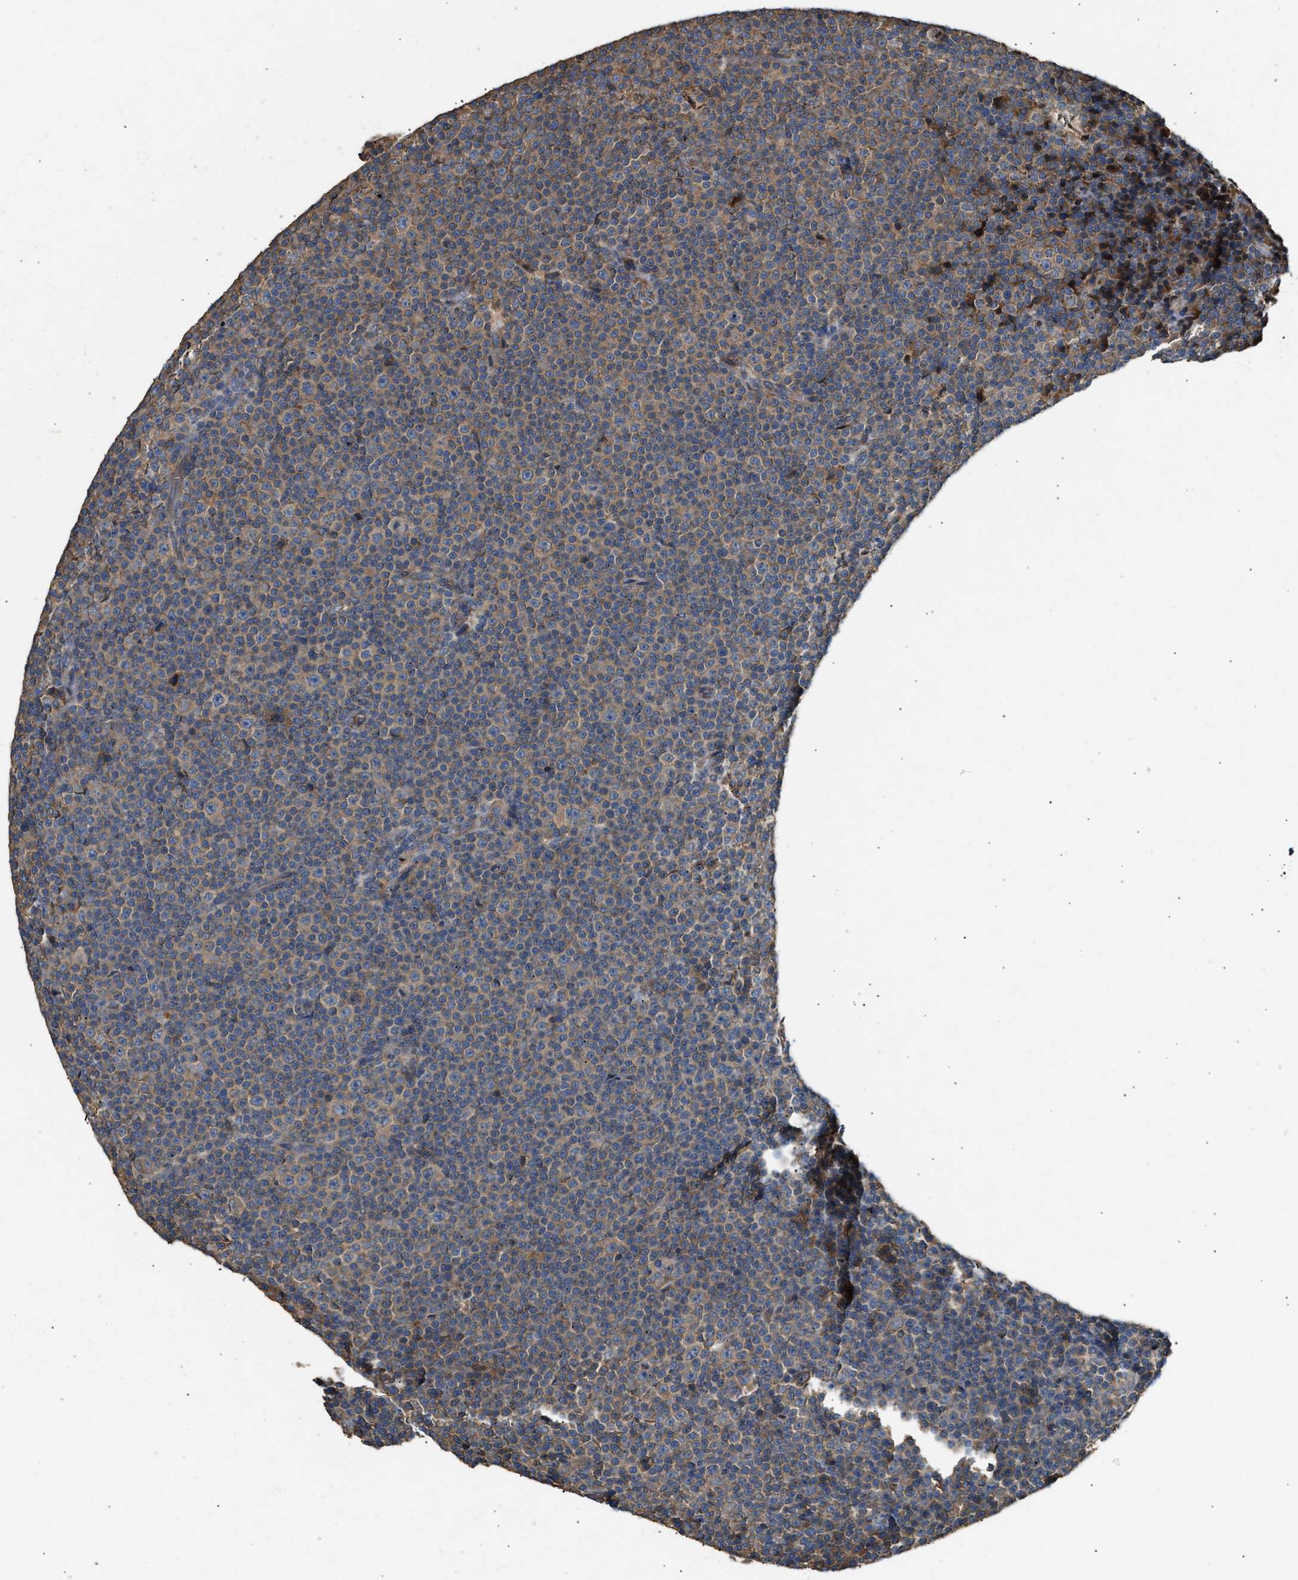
{"staining": {"intensity": "moderate", "quantity": ">75%", "location": "cytoplasmic/membranous"}, "tissue": "lymphoma", "cell_type": "Tumor cells", "image_type": "cancer", "snomed": [{"axis": "morphology", "description": "Malignant lymphoma, non-Hodgkin's type, Low grade"}, {"axis": "topography", "description": "Lymph node"}], "caption": "A micrograph showing moderate cytoplasmic/membranous staining in approximately >75% of tumor cells in malignant lymphoma, non-Hodgkin's type (low-grade), as visualized by brown immunohistochemical staining.", "gene": "TMEM268", "patient": {"sex": "female", "age": 67}}